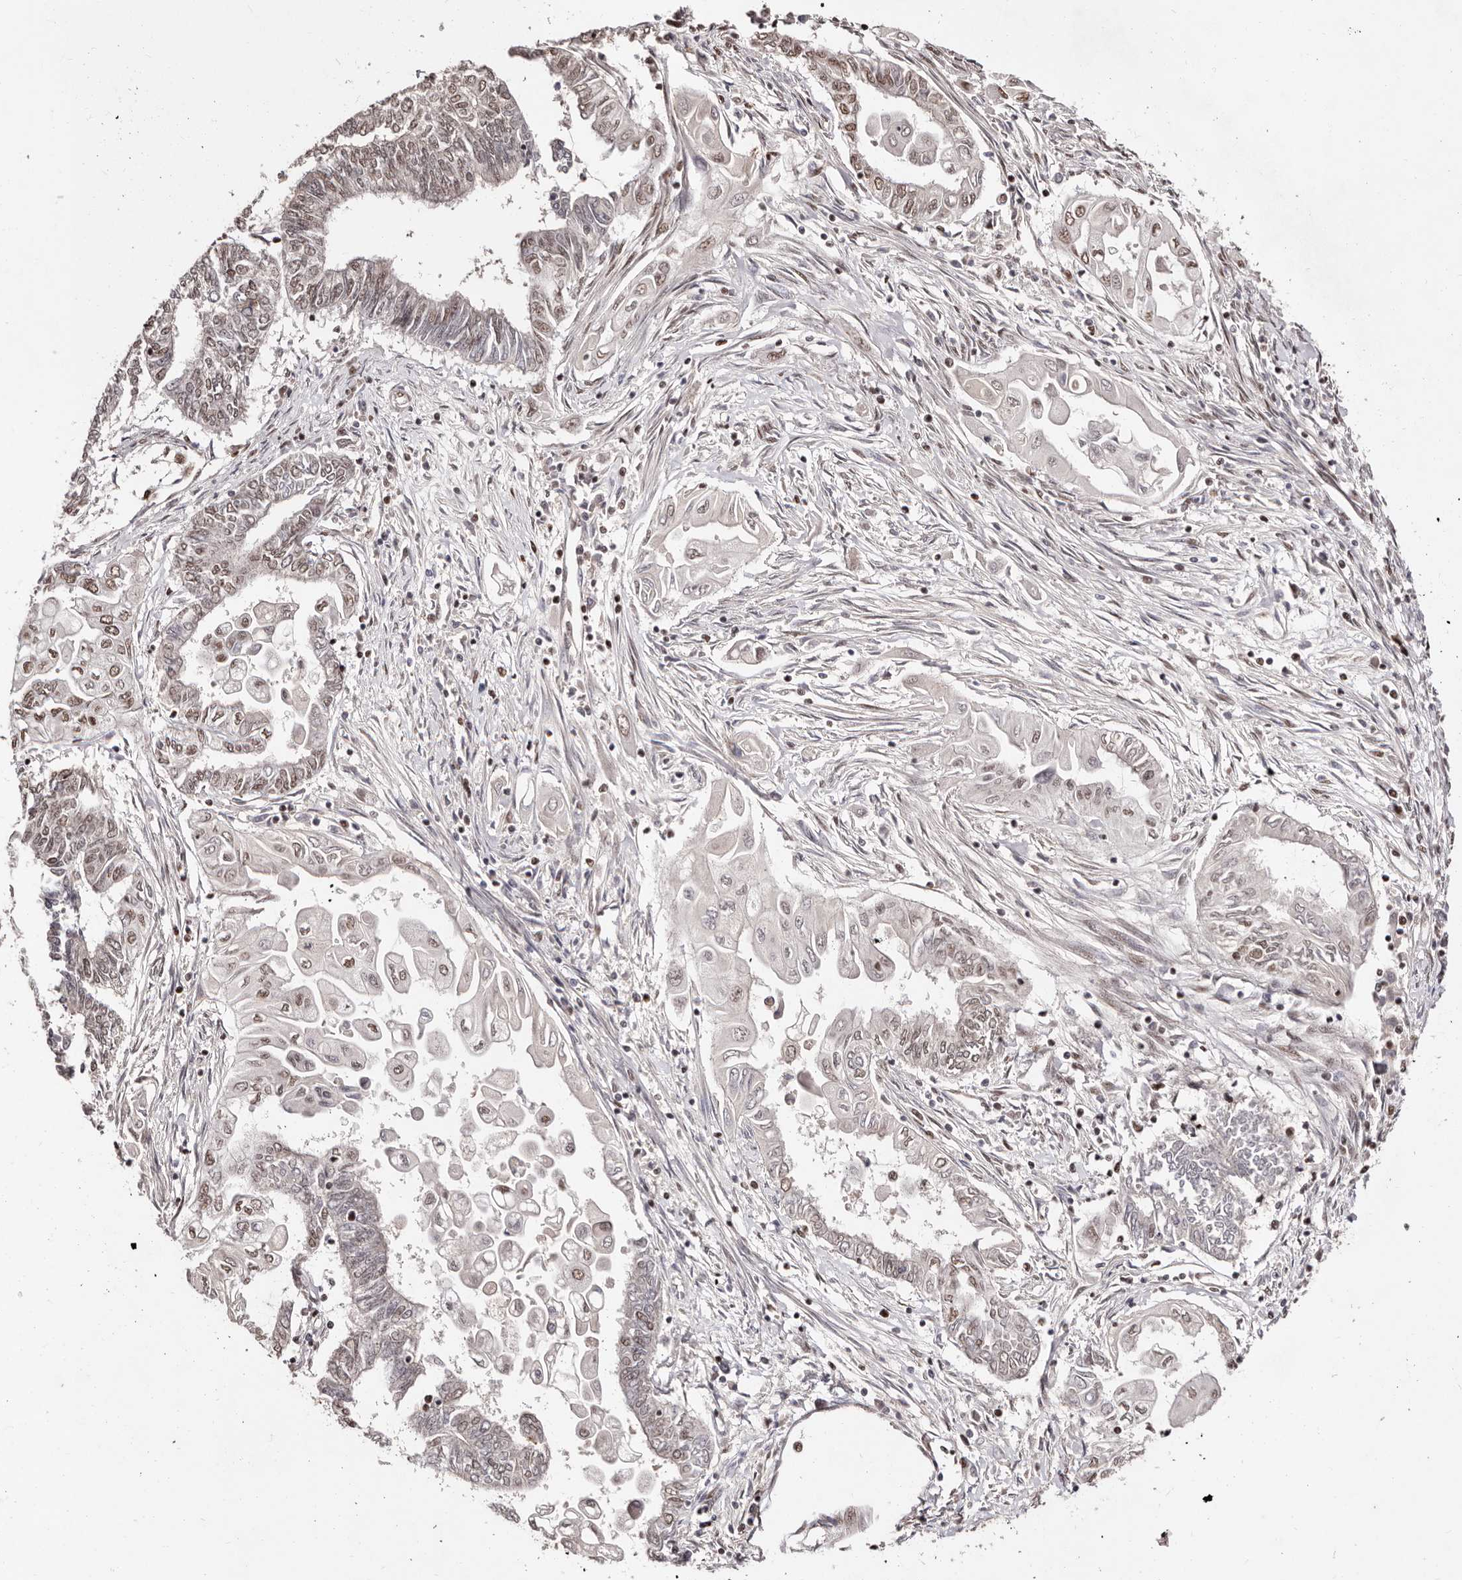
{"staining": {"intensity": "moderate", "quantity": "25%-75%", "location": "nuclear"}, "tissue": "endometrial cancer", "cell_type": "Tumor cells", "image_type": "cancer", "snomed": [{"axis": "morphology", "description": "Adenocarcinoma, NOS"}, {"axis": "topography", "description": "Uterus"}, {"axis": "topography", "description": "Endometrium"}], "caption": "The photomicrograph shows a brown stain indicating the presence of a protein in the nuclear of tumor cells in endometrial cancer. (DAB (3,3'-diaminobenzidine) = brown stain, brightfield microscopy at high magnification).", "gene": "BICRAL", "patient": {"sex": "female", "age": 70}}